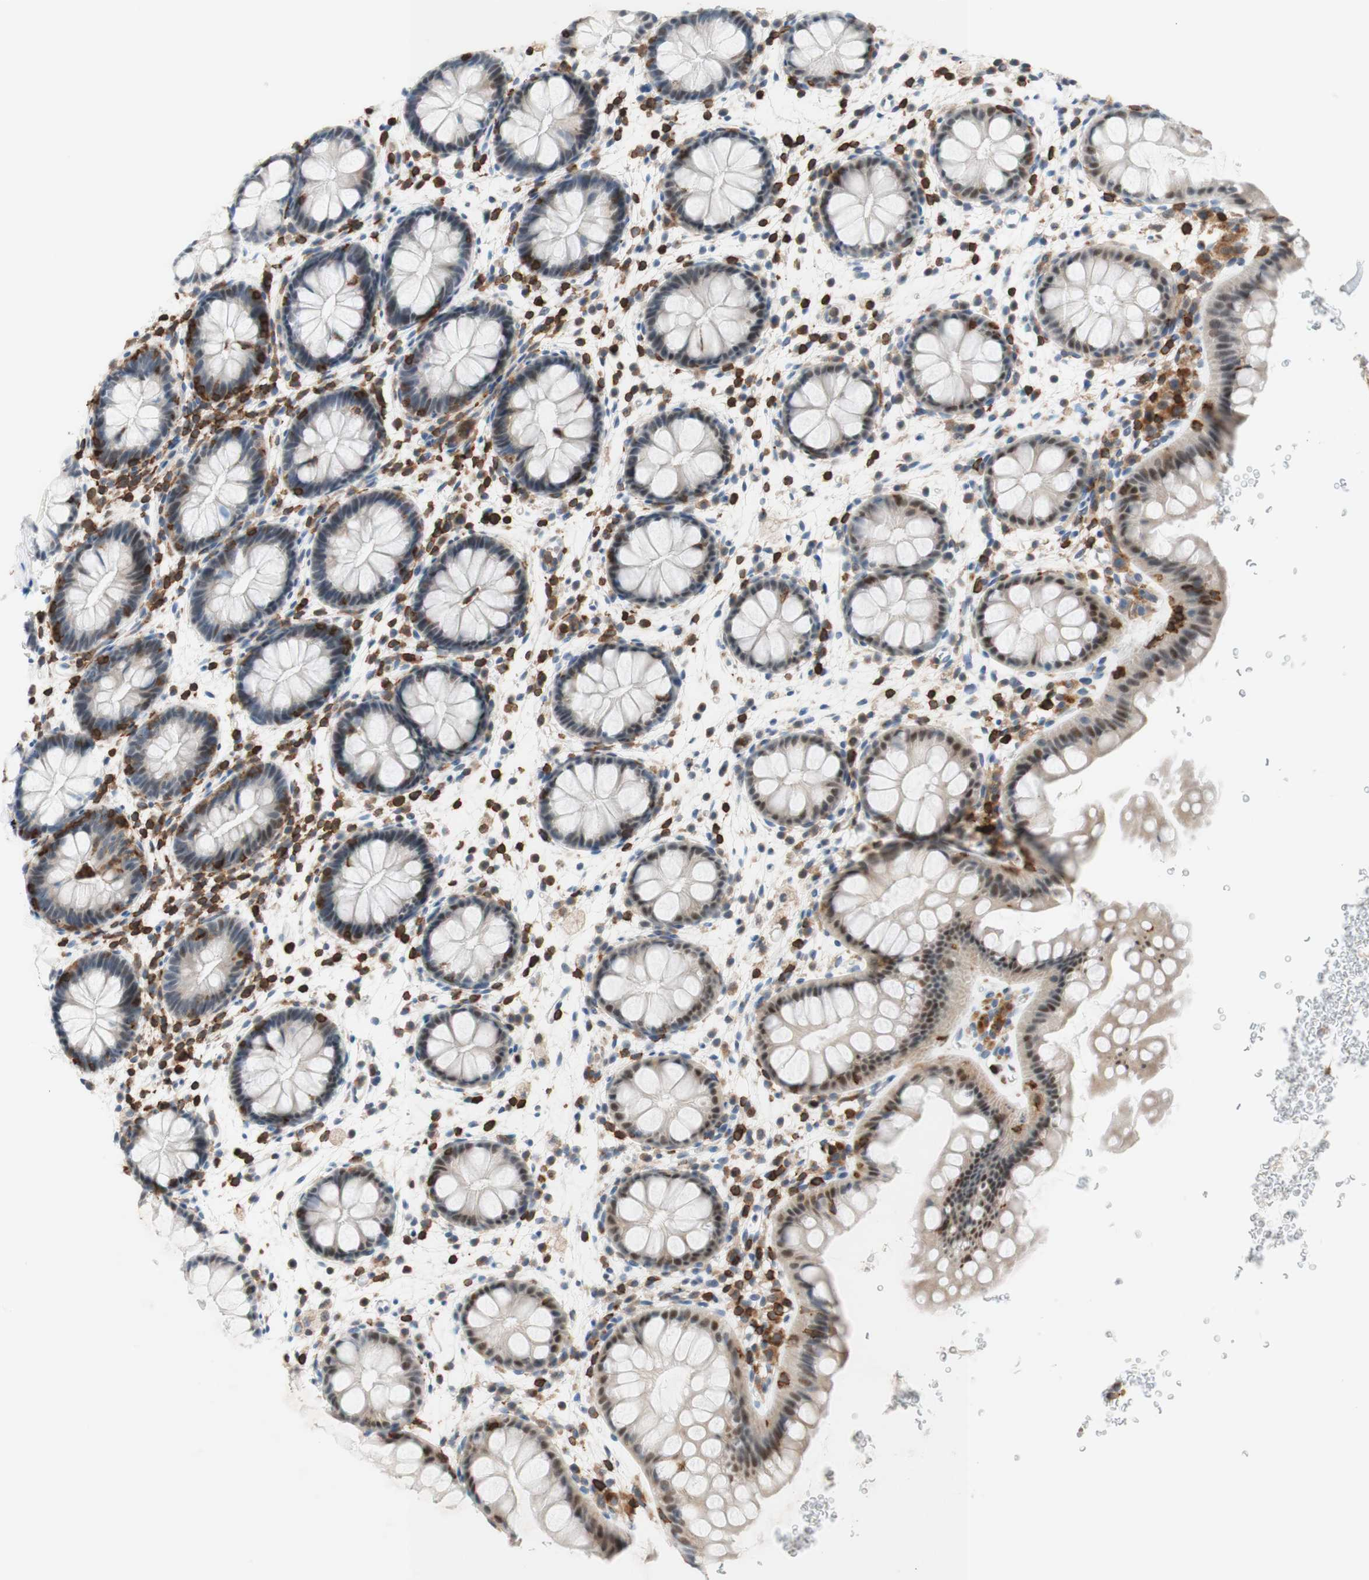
{"staining": {"intensity": "moderate", "quantity": "25%-75%", "location": "cytoplasmic/membranous,nuclear"}, "tissue": "rectum", "cell_type": "Glandular cells", "image_type": "normal", "snomed": [{"axis": "morphology", "description": "Normal tissue, NOS"}, {"axis": "topography", "description": "Rectum"}], "caption": "Glandular cells show moderate cytoplasmic/membranous,nuclear expression in approximately 25%-75% of cells in benign rectum. (DAB = brown stain, brightfield microscopy at high magnification).", "gene": "SPINK6", "patient": {"sex": "female", "age": 24}}